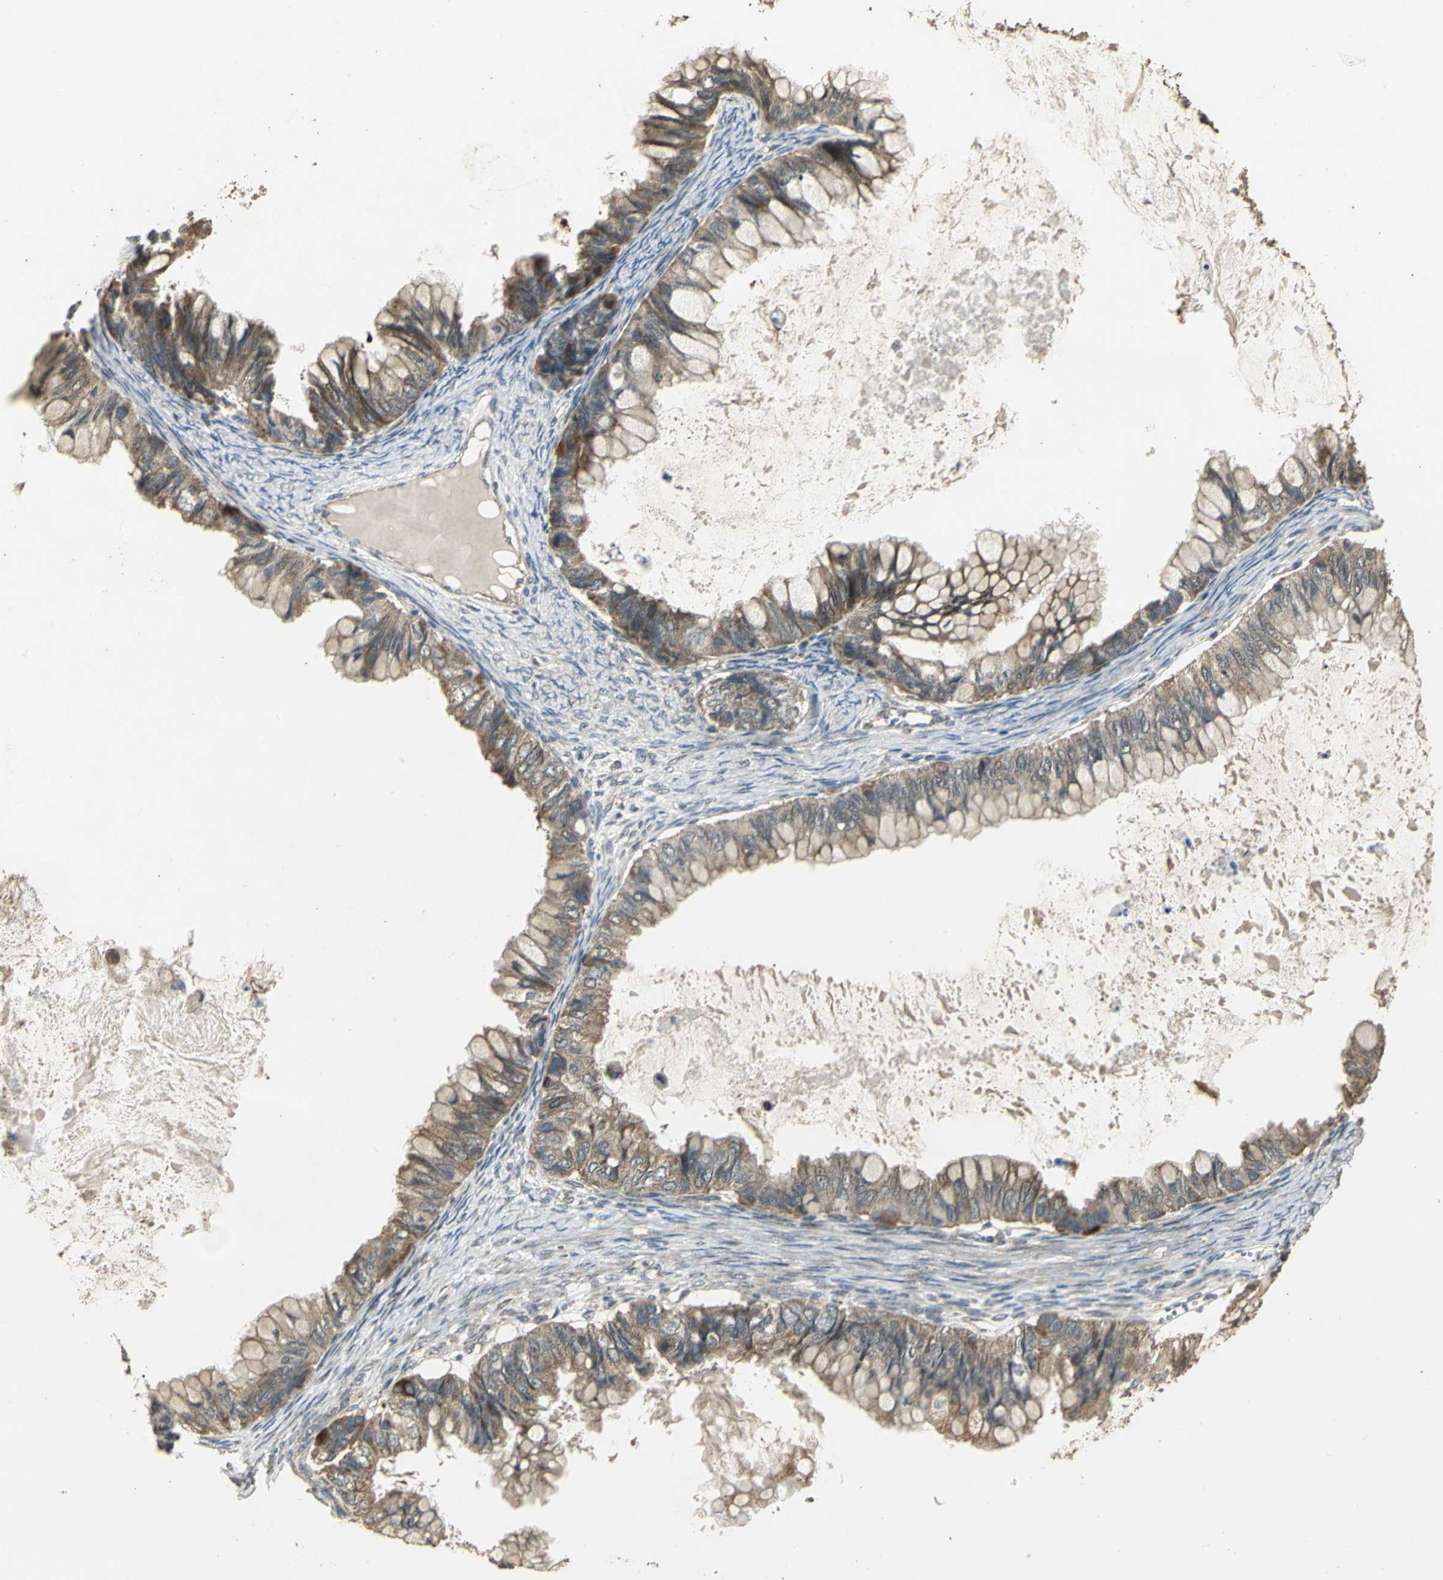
{"staining": {"intensity": "strong", "quantity": ">75%", "location": "cytoplasmic/membranous"}, "tissue": "ovarian cancer", "cell_type": "Tumor cells", "image_type": "cancer", "snomed": [{"axis": "morphology", "description": "Cystadenocarcinoma, mucinous, NOS"}, {"axis": "topography", "description": "Ovary"}], "caption": "Tumor cells reveal high levels of strong cytoplasmic/membranous positivity in approximately >75% of cells in human ovarian cancer (mucinous cystadenocarcinoma). The protein is stained brown, and the nuclei are stained in blue (DAB IHC with brightfield microscopy, high magnification).", "gene": "KANK1", "patient": {"sex": "female", "age": 80}}